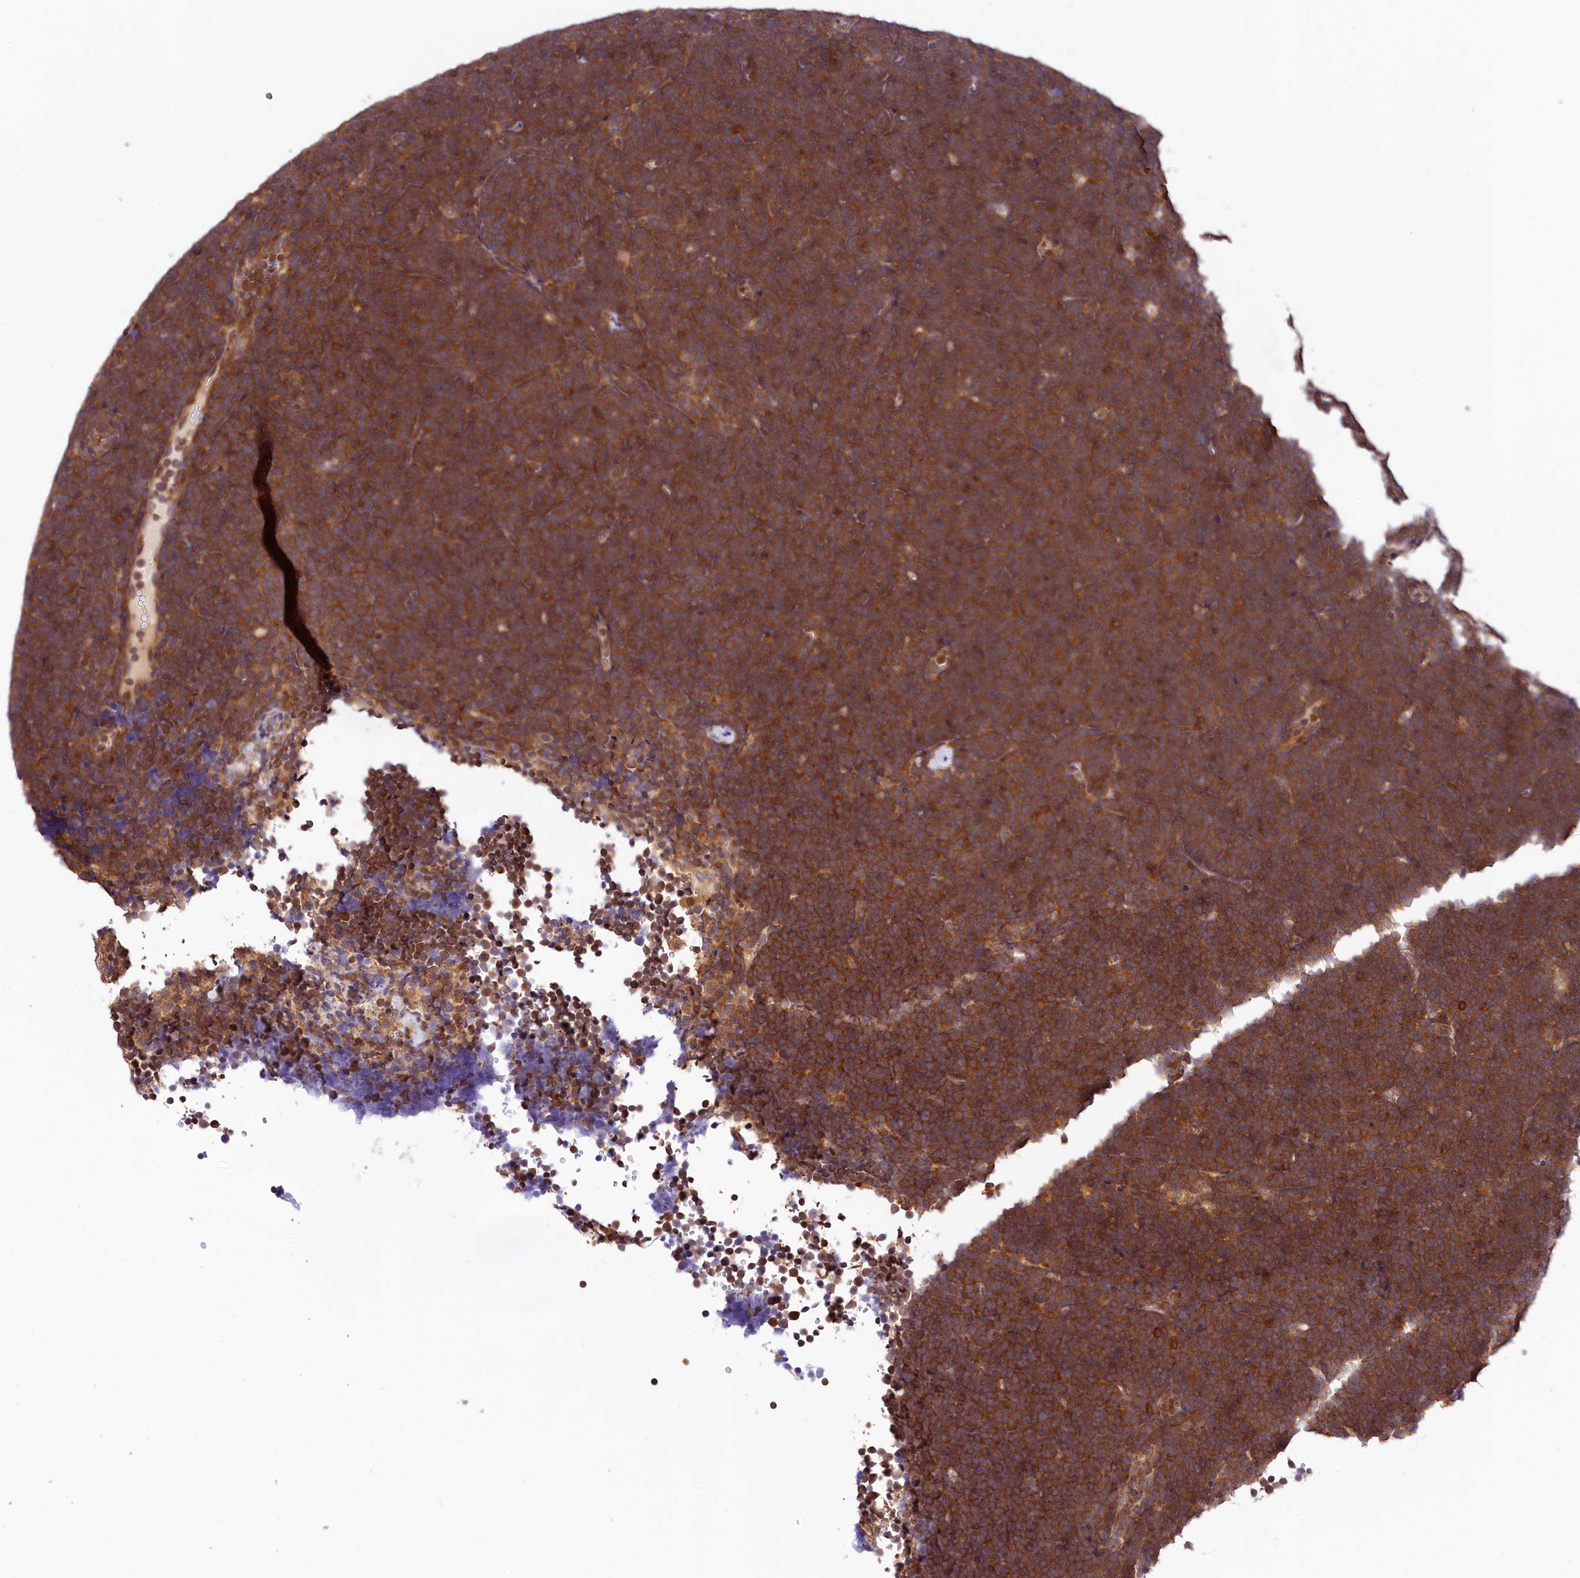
{"staining": {"intensity": "moderate", "quantity": ">75%", "location": "cytoplasmic/membranous"}, "tissue": "lymphoma", "cell_type": "Tumor cells", "image_type": "cancer", "snomed": [{"axis": "morphology", "description": "Malignant lymphoma, non-Hodgkin's type, High grade"}, {"axis": "topography", "description": "Lymph node"}], "caption": "IHC image of neoplastic tissue: lymphoma stained using immunohistochemistry (IHC) displays medium levels of moderate protein expression localized specifically in the cytoplasmic/membranous of tumor cells, appearing as a cytoplasmic/membranous brown color.", "gene": "CHORDC1", "patient": {"sex": "male", "age": 13}}